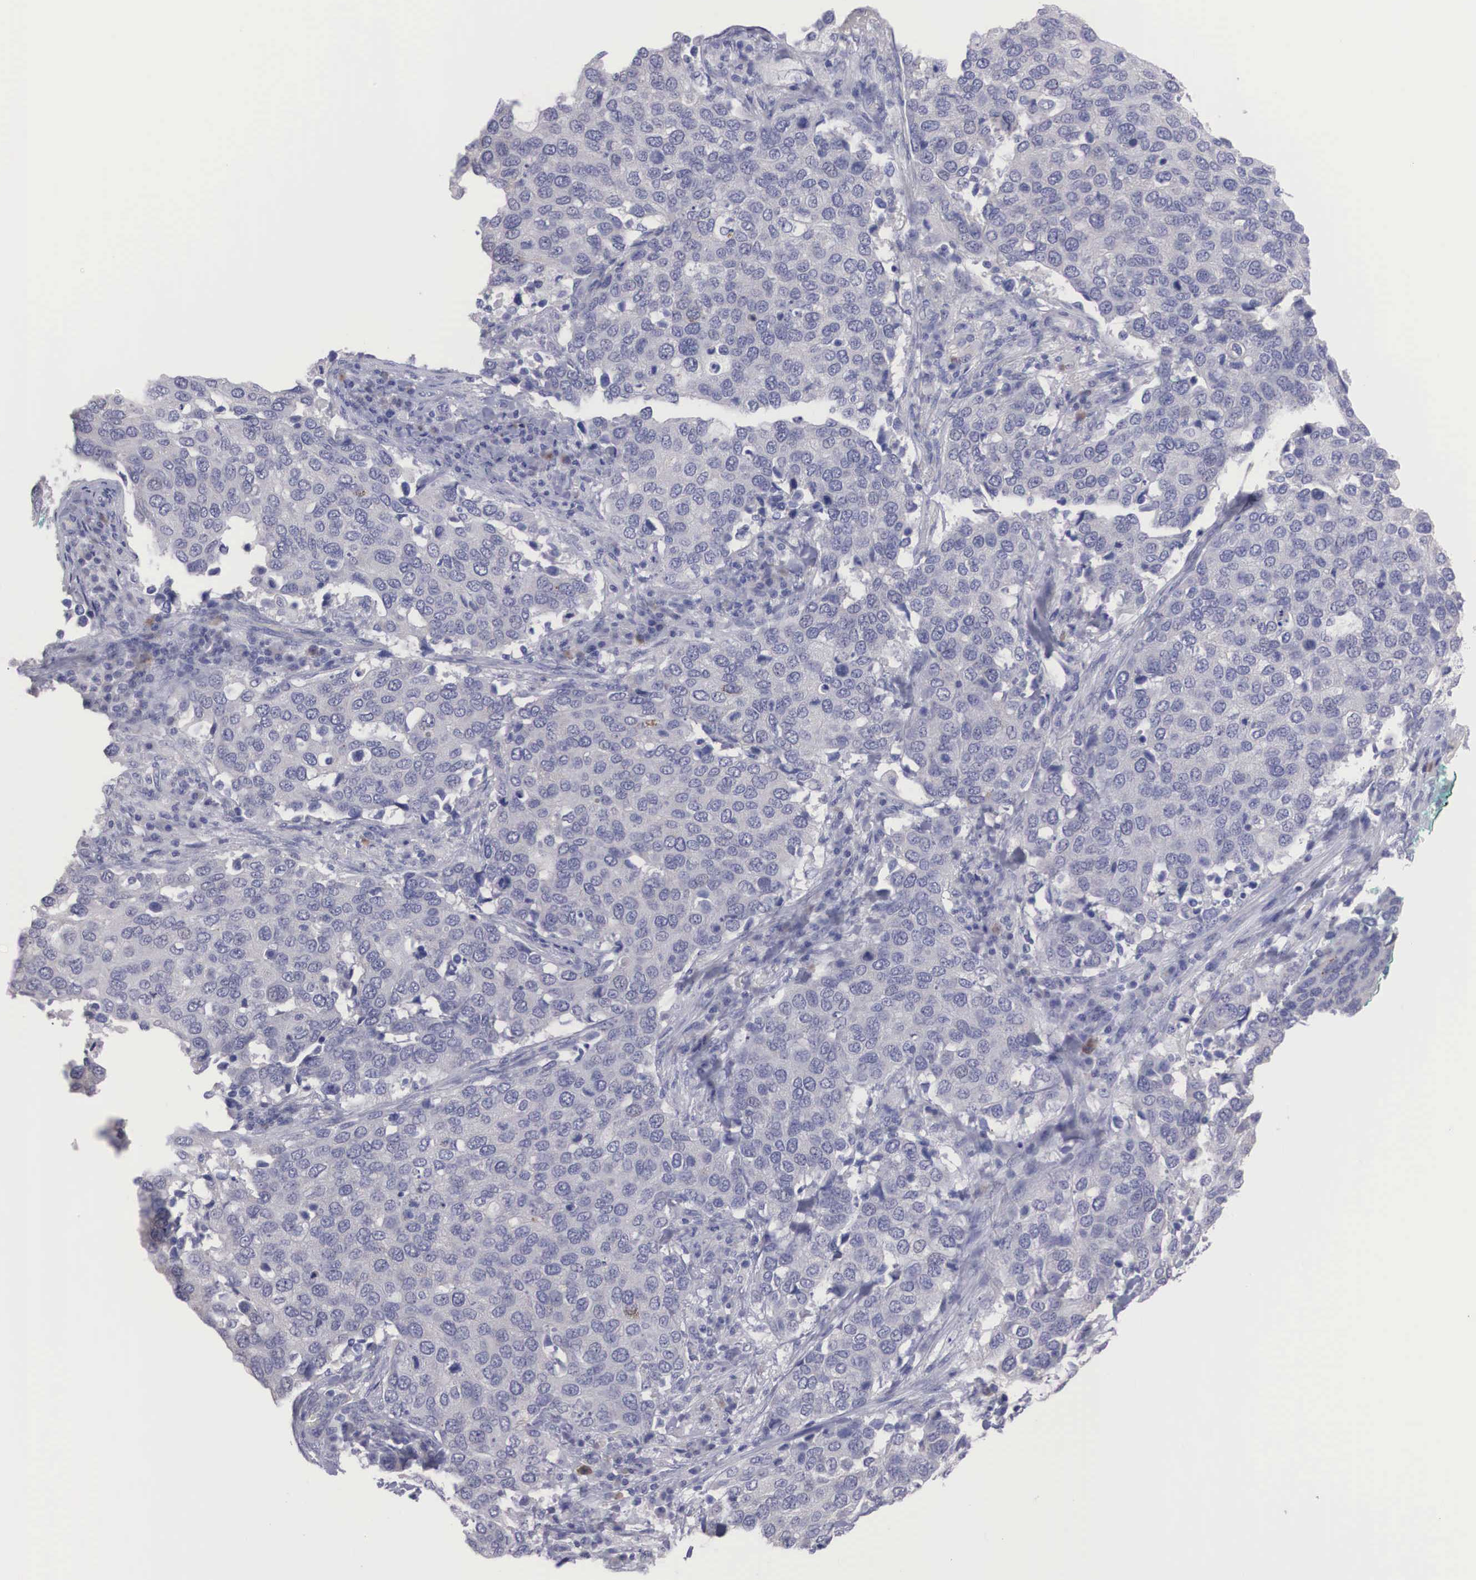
{"staining": {"intensity": "negative", "quantity": "none", "location": "none"}, "tissue": "cervical cancer", "cell_type": "Tumor cells", "image_type": "cancer", "snomed": [{"axis": "morphology", "description": "Squamous cell carcinoma, NOS"}, {"axis": "topography", "description": "Cervix"}], "caption": "Tumor cells are negative for protein expression in human cervical cancer (squamous cell carcinoma). The staining is performed using DAB brown chromogen with nuclei counter-stained in using hematoxylin.", "gene": "REPS2", "patient": {"sex": "female", "age": 54}}